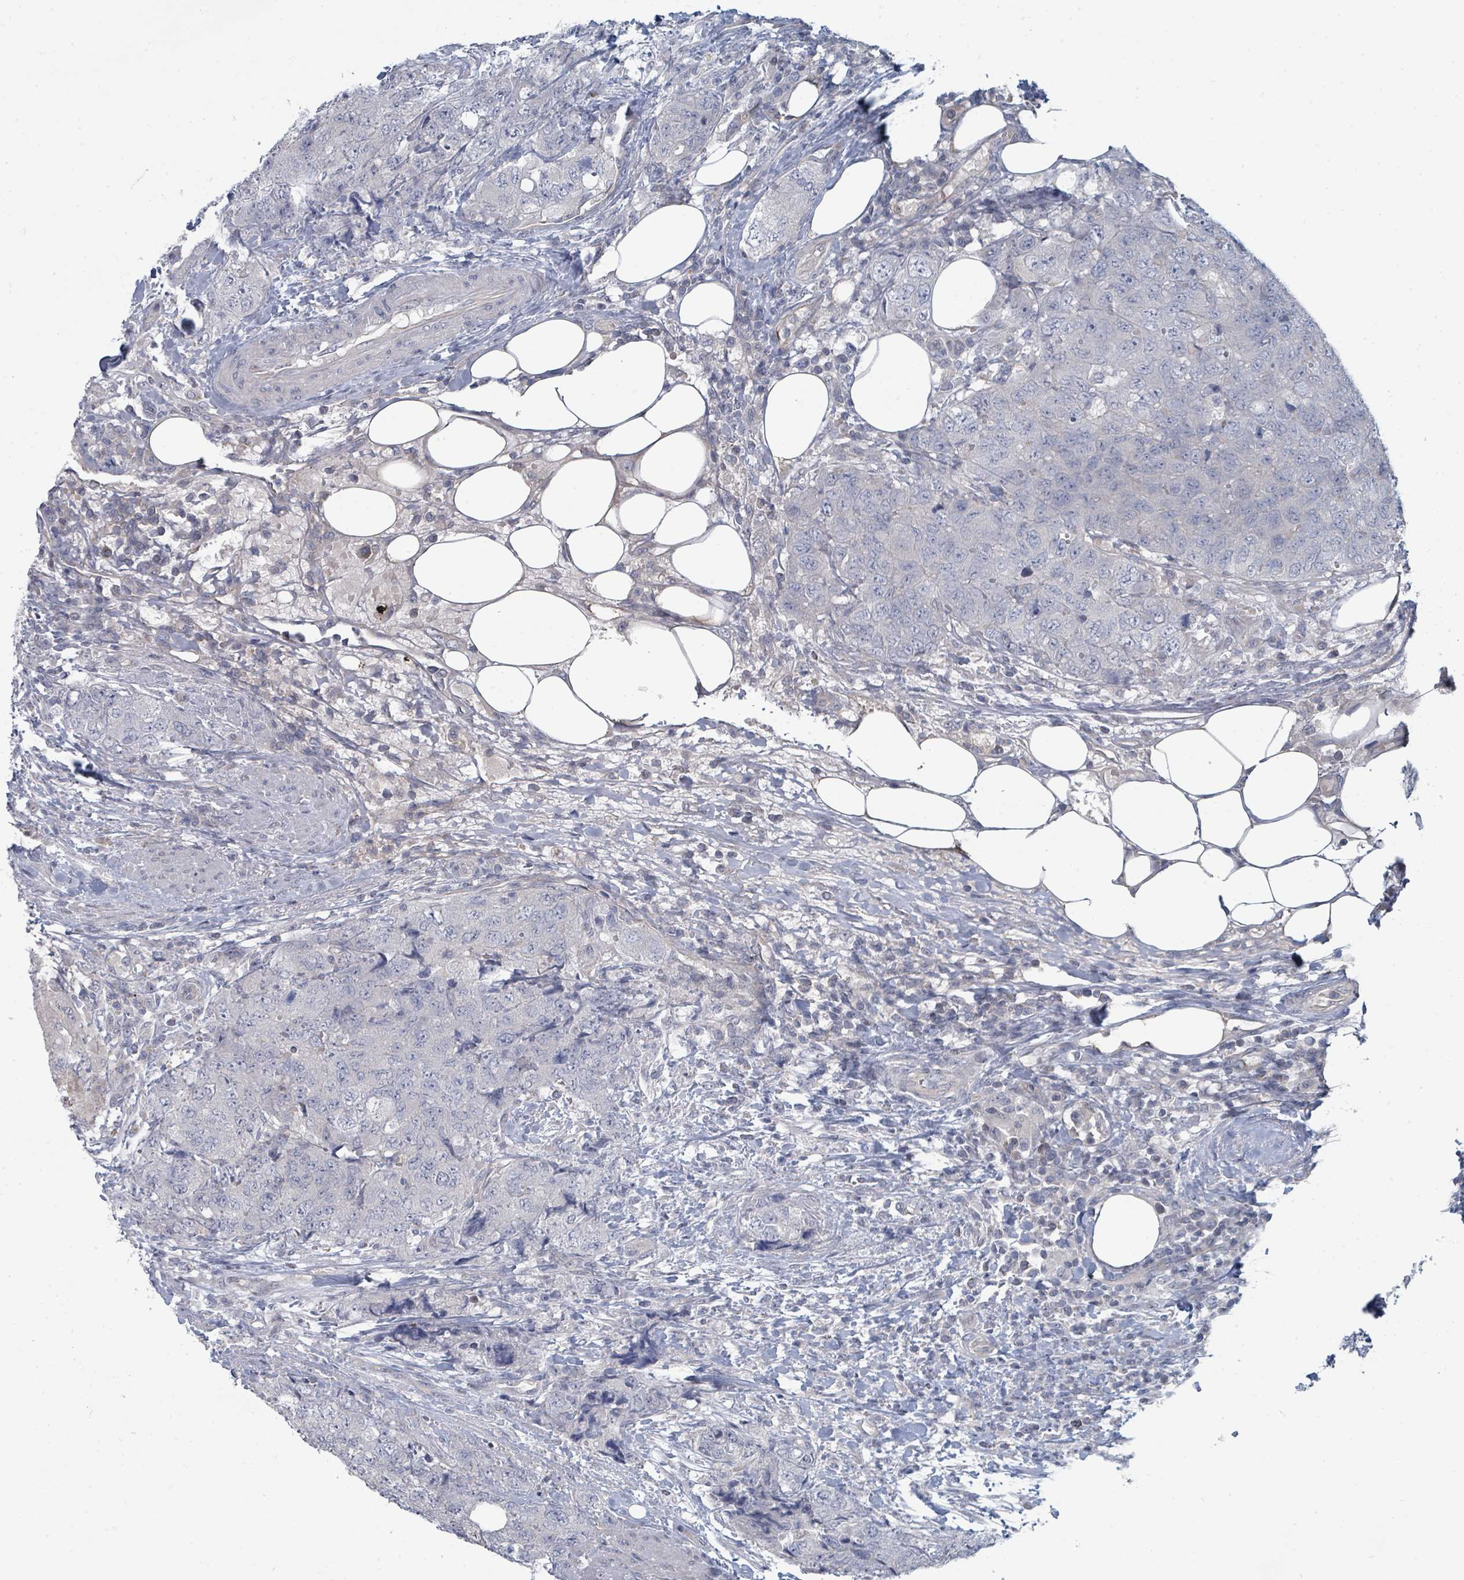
{"staining": {"intensity": "negative", "quantity": "none", "location": "none"}, "tissue": "urothelial cancer", "cell_type": "Tumor cells", "image_type": "cancer", "snomed": [{"axis": "morphology", "description": "Urothelial carcinoma, High grade"}, {"axis": "topography", "description": "Urinary bladder"}], "caption": "Protein analysis of urothelial cancer shows no significant staining in tumor cells. The staining is performed using DAB (3,3'-diaminobenzidine) brown chromogen with nuclei counter-stained in using hematoxylin.", "gene": "SLC25A45", "patient": {"sex": "female", "age": 78}}